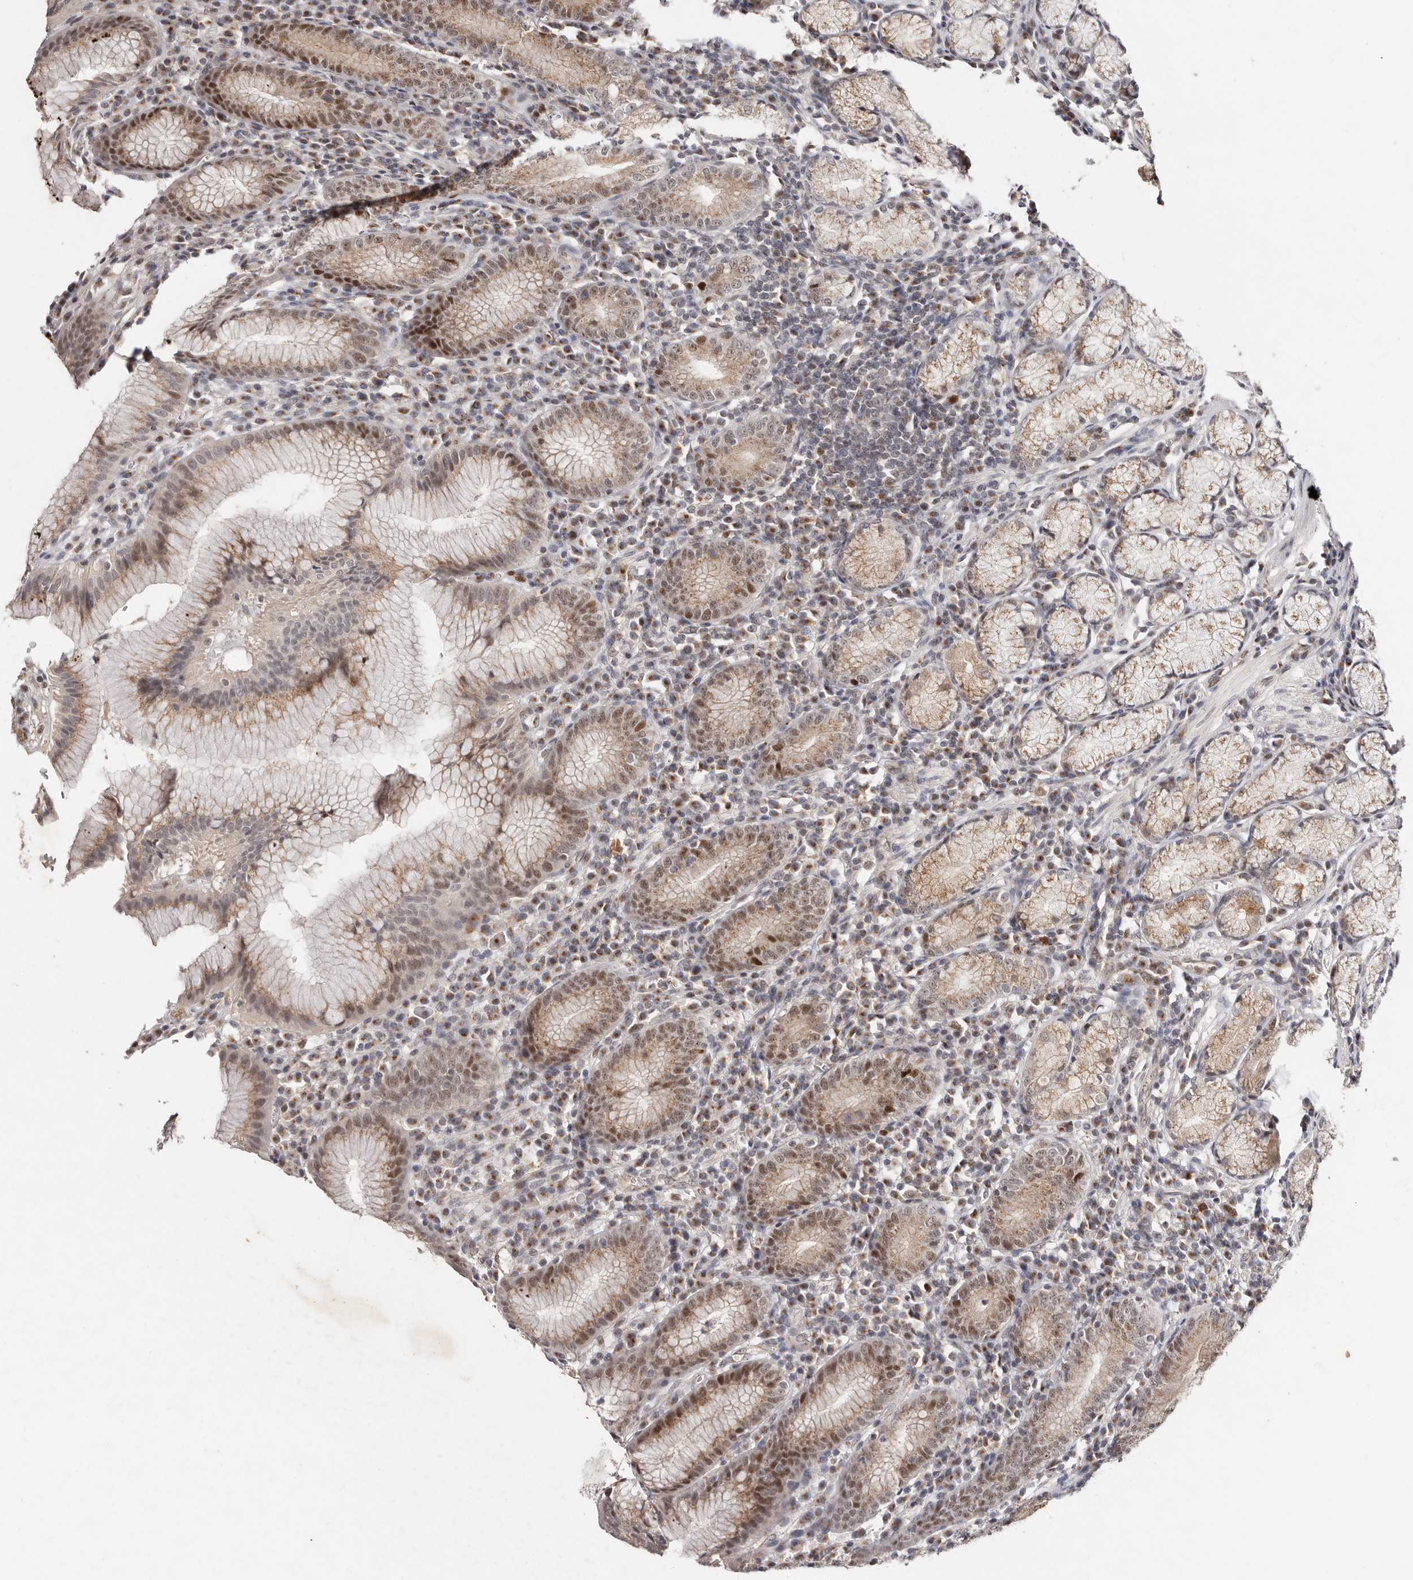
{"staining": {"intensity": "moderate", "quantity": ">75%", "location": "cytoplasmic/membranous,nuclear"}, "tissue": "stomach", "cell_type": "Glandular cells", "image_type": "normal", "snomed": [{"axis": "morphology", "description": "Normal tissue, NOS"}, {"axis": "topography", "description": "Stomach"}], "caption": "Moderate cytoplasmic/membranous,nuclear staining is present in about >75% of glandular cells in unremarkable stomach.", "gene": "KLF7", "patient": {"sex": "male", "age": 55}}